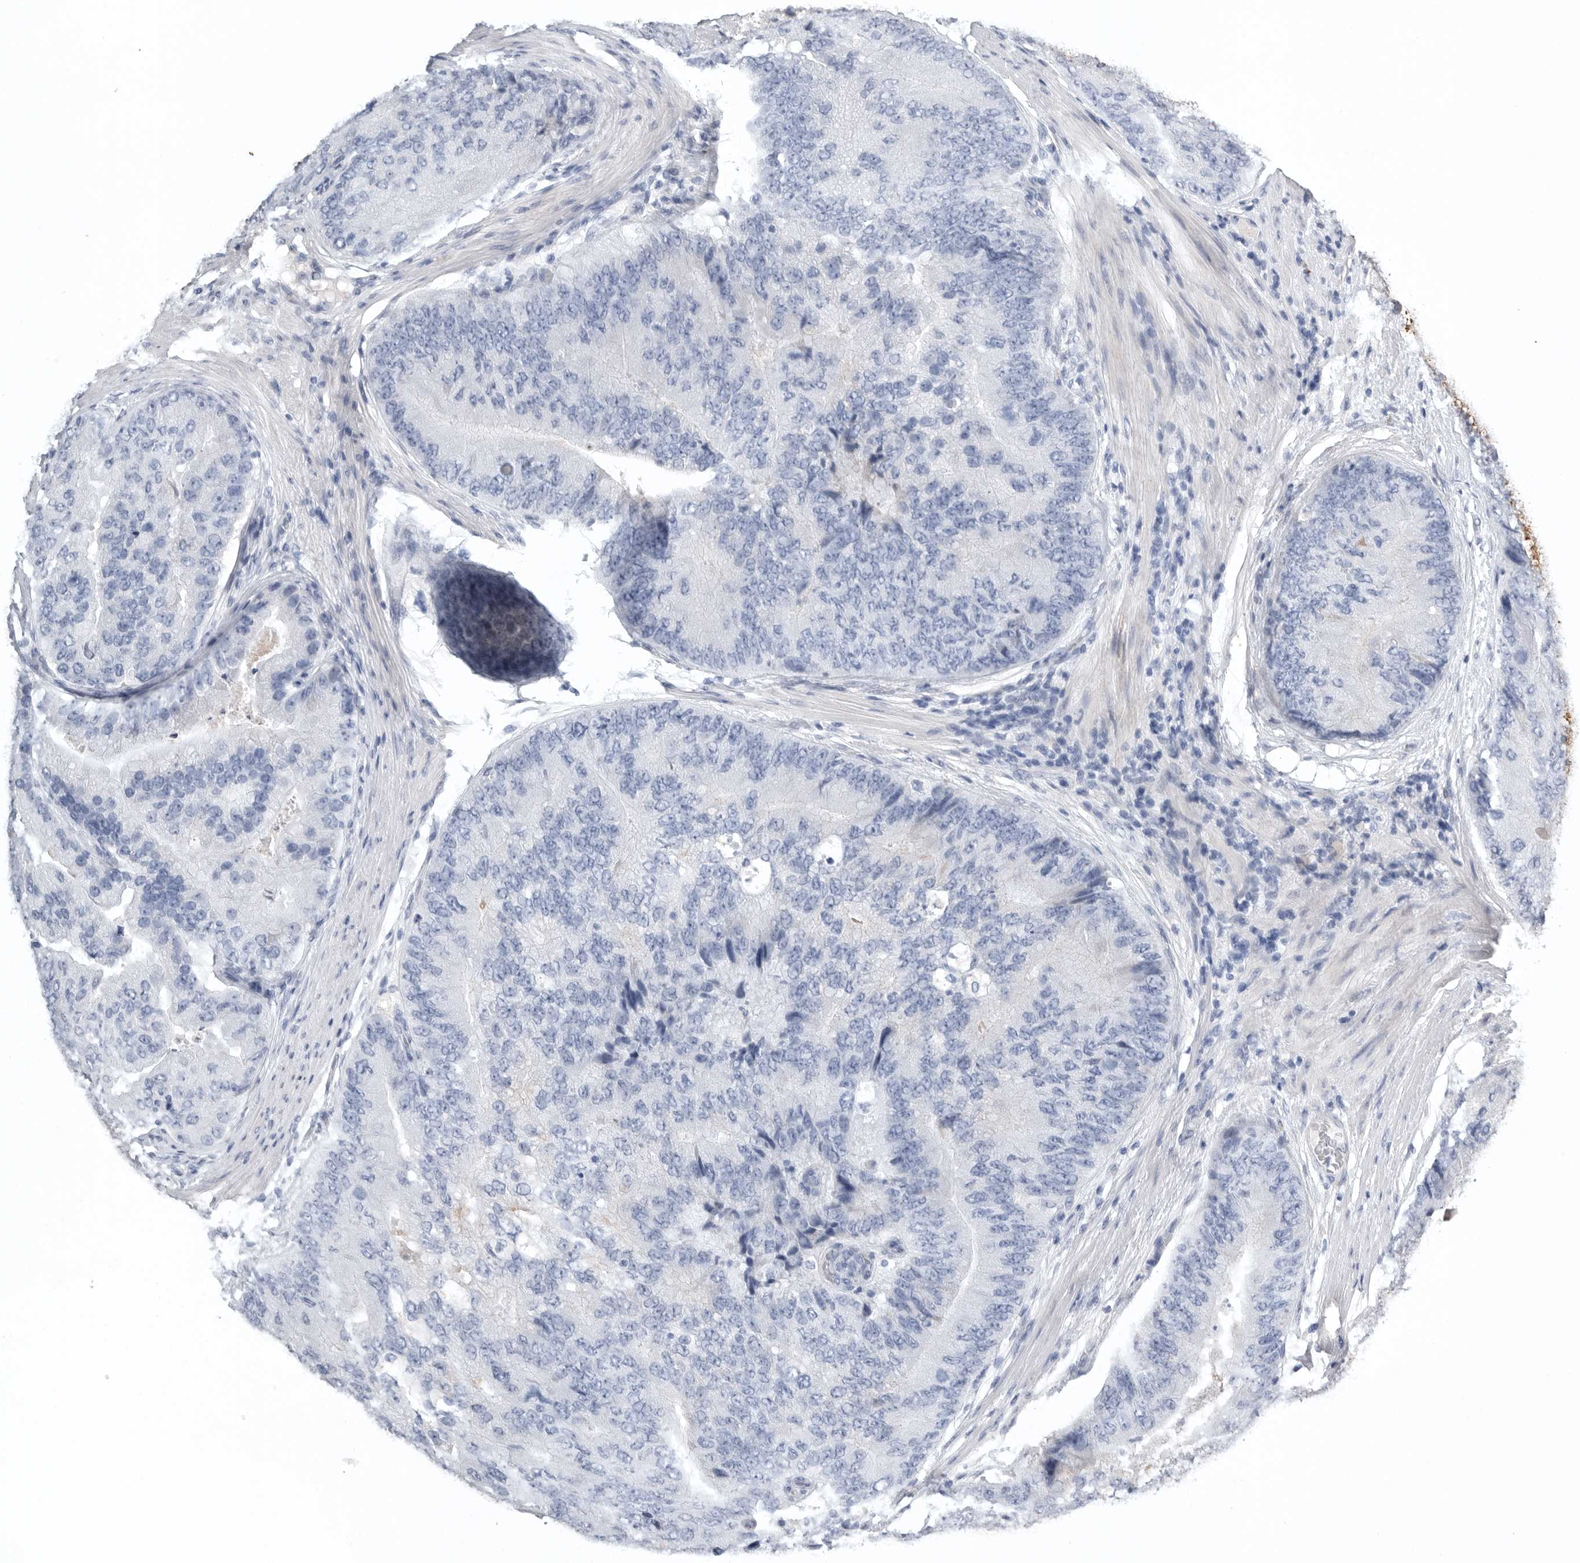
{"staining": {"intensity": "negative", "quantity": "none", "location": "none"}, "tissue": "prostate cancer", "cell_type": "Tumor cells", "image_type": "cancer", "snomed": [{"axis": "morphology", "description": "Adenocarcinoma, High grade"}, {"axis": "topography", "description": "Prostate"}], "caption": "Immunohistochemistry of prostate cancer demonstrates no staining in tumor cells.", "gene": "TIMP1", "patient": {"sex": "male", "age": 70}}